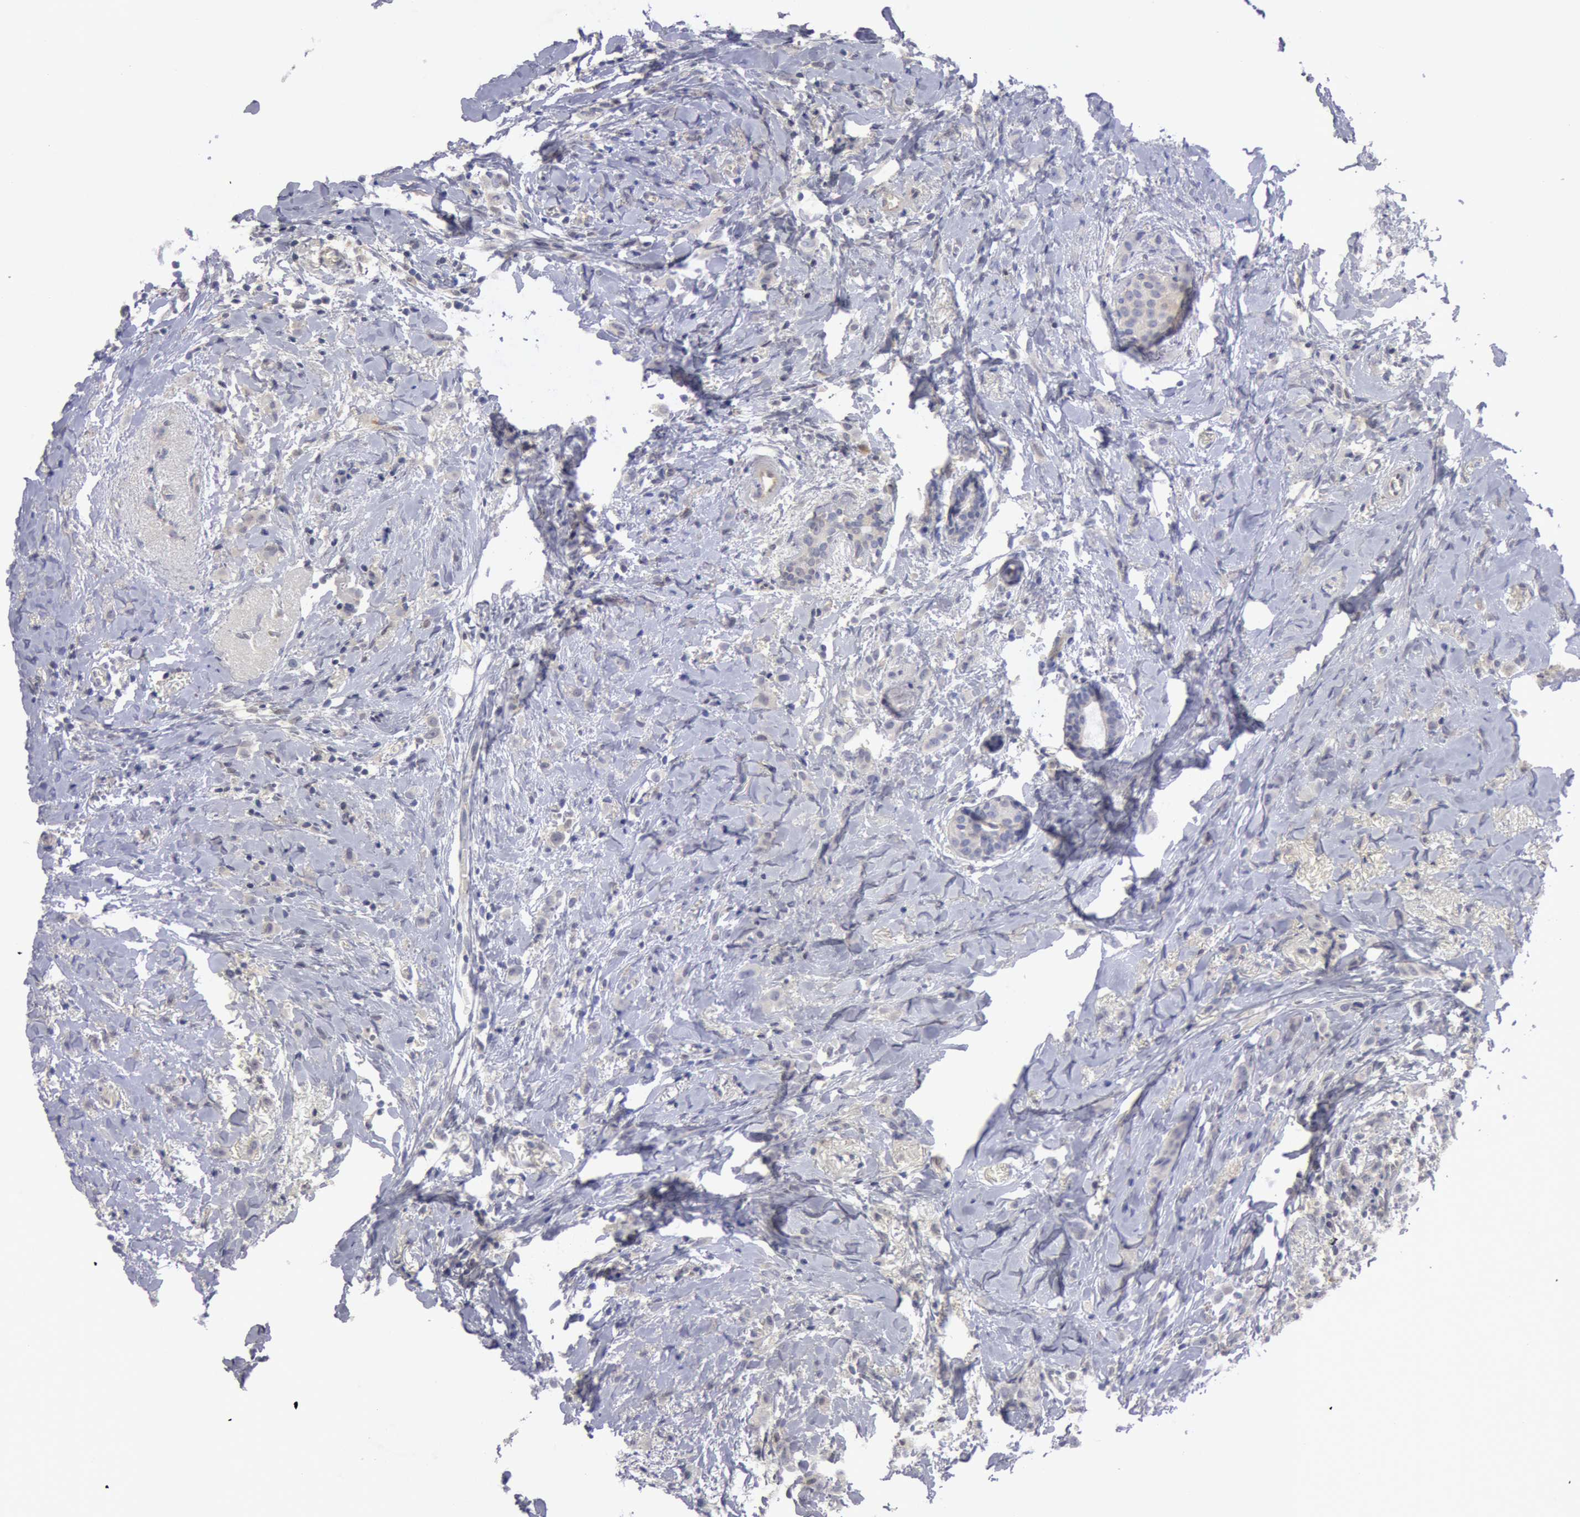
{"staining": {"intensity": "negative", "quantity": "none", "location": "none"}, "tissue": "breast cancer", "cell_type": "Tumor cells", "image_type": "cancer", "snomed": [{"axis": "morphology", "description": "Lobular carcinoma"}, {"axis": "topography", "description": "Breast"}], "caption": "Tumor cells show no significant protein expression in lobular carcinoma (breast).", "gene": "TXNRD1", "patient": {"sex": "female", "age": 57}}